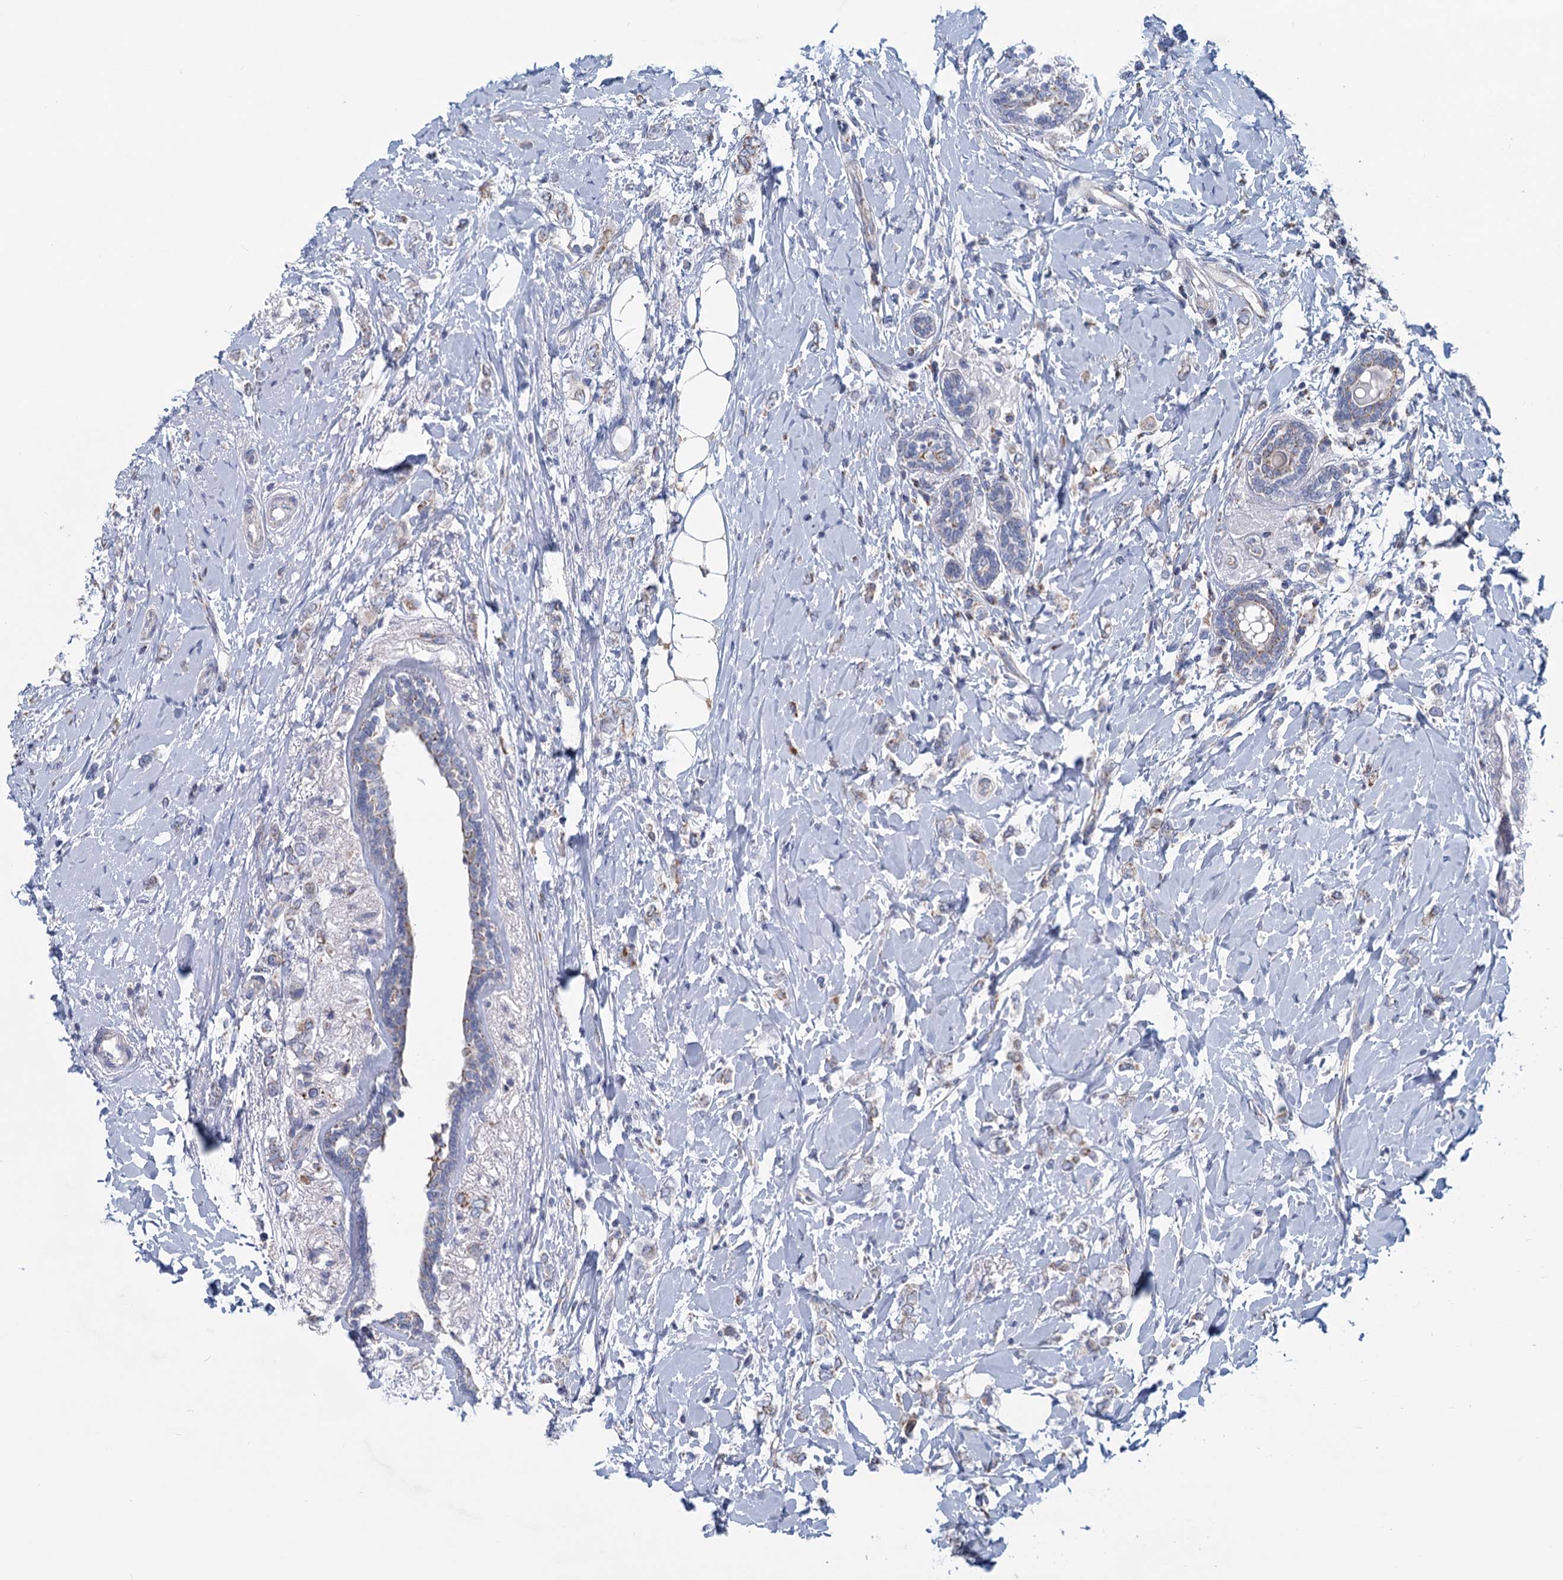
{"staining": {"intensity": "weak", "quantity": "<25%", "location": "cytoplasmic/membranous"}, "tissue": "breast cancer", "cell_type": "Tumor cells", "image_type": "cancer", "snomed": [{"axis": "morphology", "description": "Normal tissue, NOS"}, {"axis": "morphology", "description": "Lobular carcinoma"}, {"axis": "topography", "description": "Breast"}], "caption": "The histopathology image demonstrates no significant staining in tumor cells of breast lobular carcinoma. (Stains: DAB immunohistochemistry with hematoxylin counter stain, Microscopy: brightfield microscopy at high magnification).", "gene": "NDUFC2", "patient": {"sex": "female", "age": 47}}